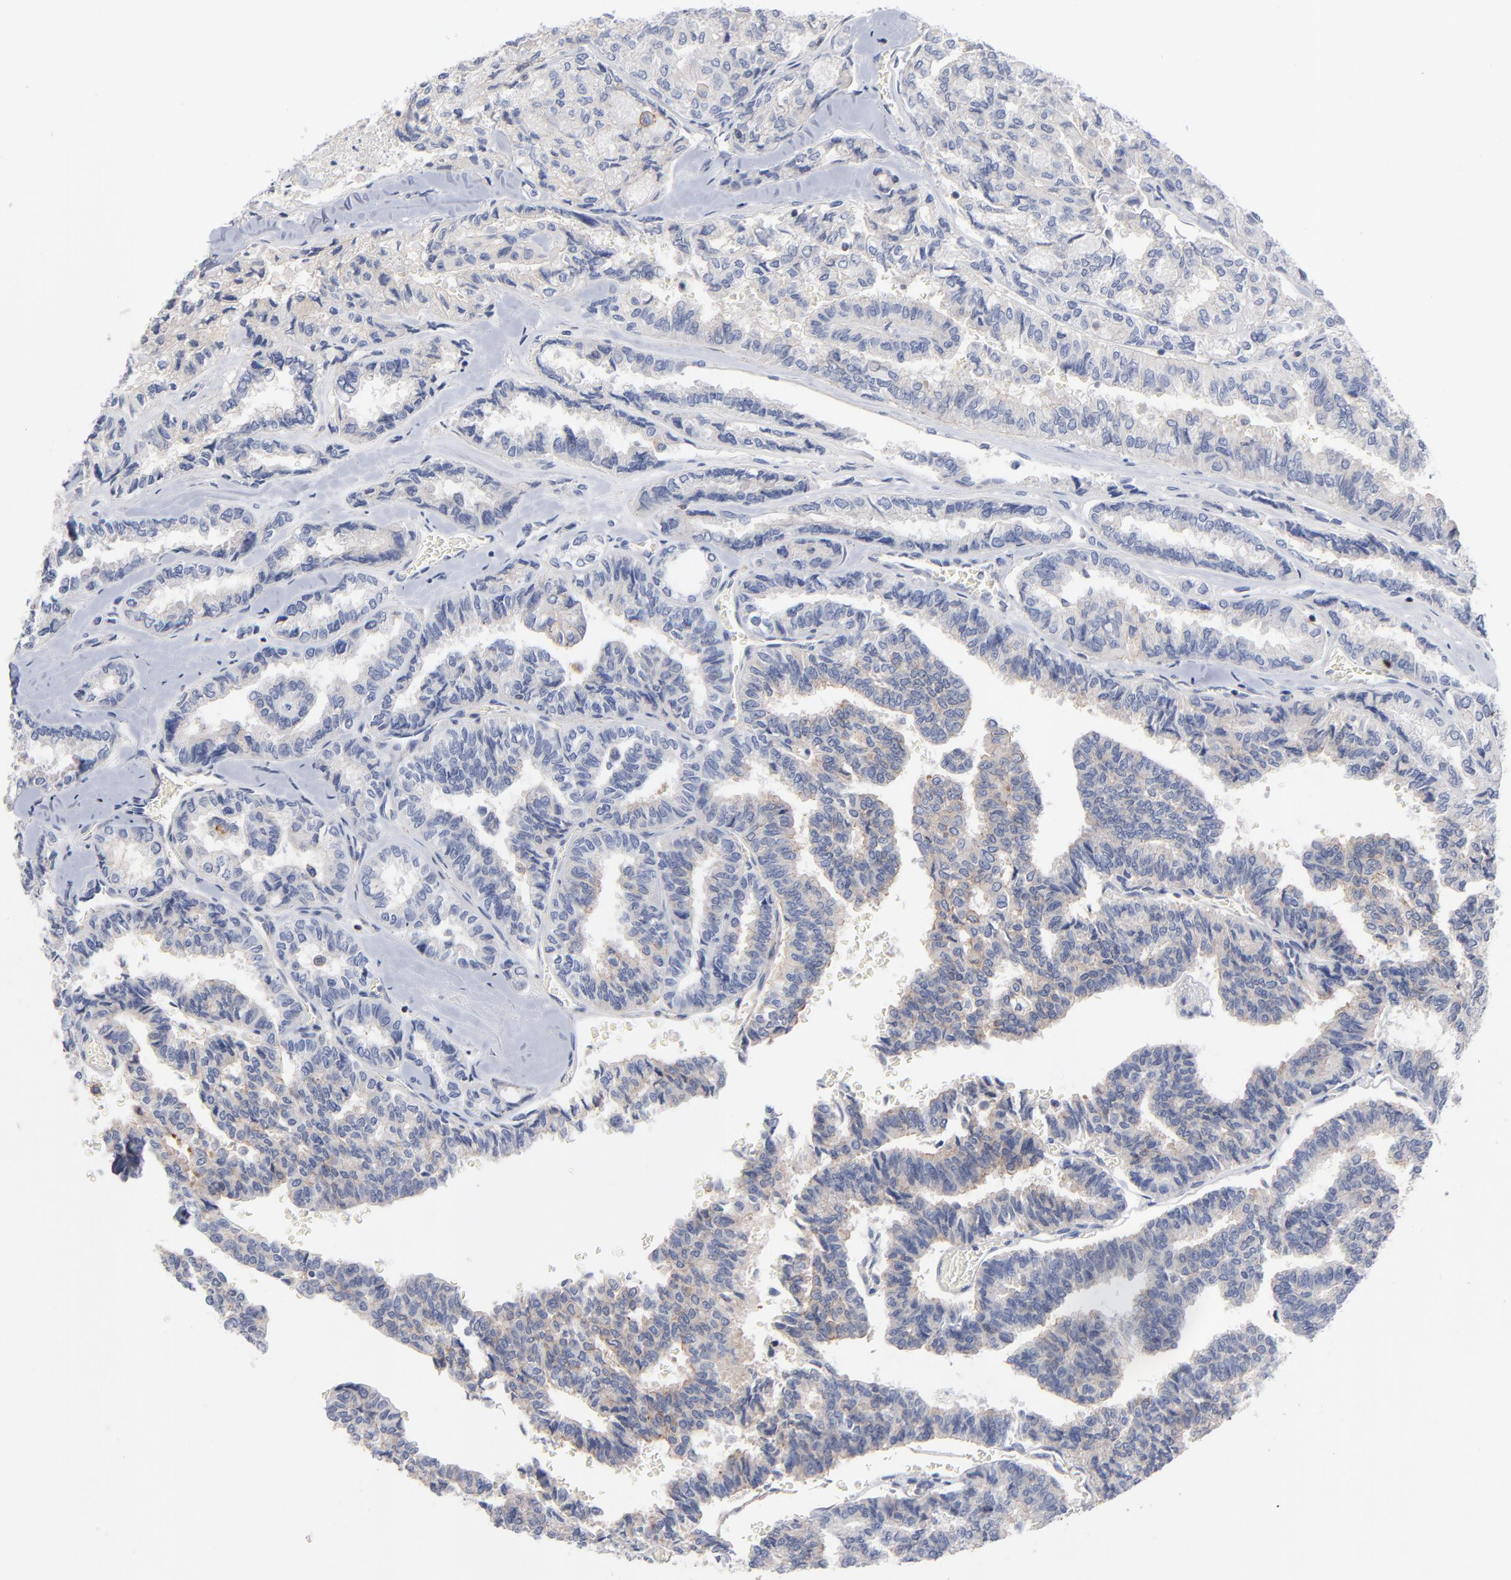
{"staining": {"intensity": "weak", "quantity": "25%-75%", "location": "cytoplasmic/membranous"}, "tissue": "thyroid cancer", "cell_type": "Tumor cells", "image_type": "cancer", "snomed": [{"axis": "morphology", "description": "Papillary adenocarcinoma, NOS"}, {"axis": "topography", "description": "Thyroid gland"}], "caption": "The photomicrograph demonstrates immunohistochemical staining of papillary adenocarcinoma (thyroid). There is weak cytoplasmic/membranous expression is identified in about 25%-75% of tumor cells.", "gene": "PDLIM2", "patient": {"sex": "female", "age": 35}}